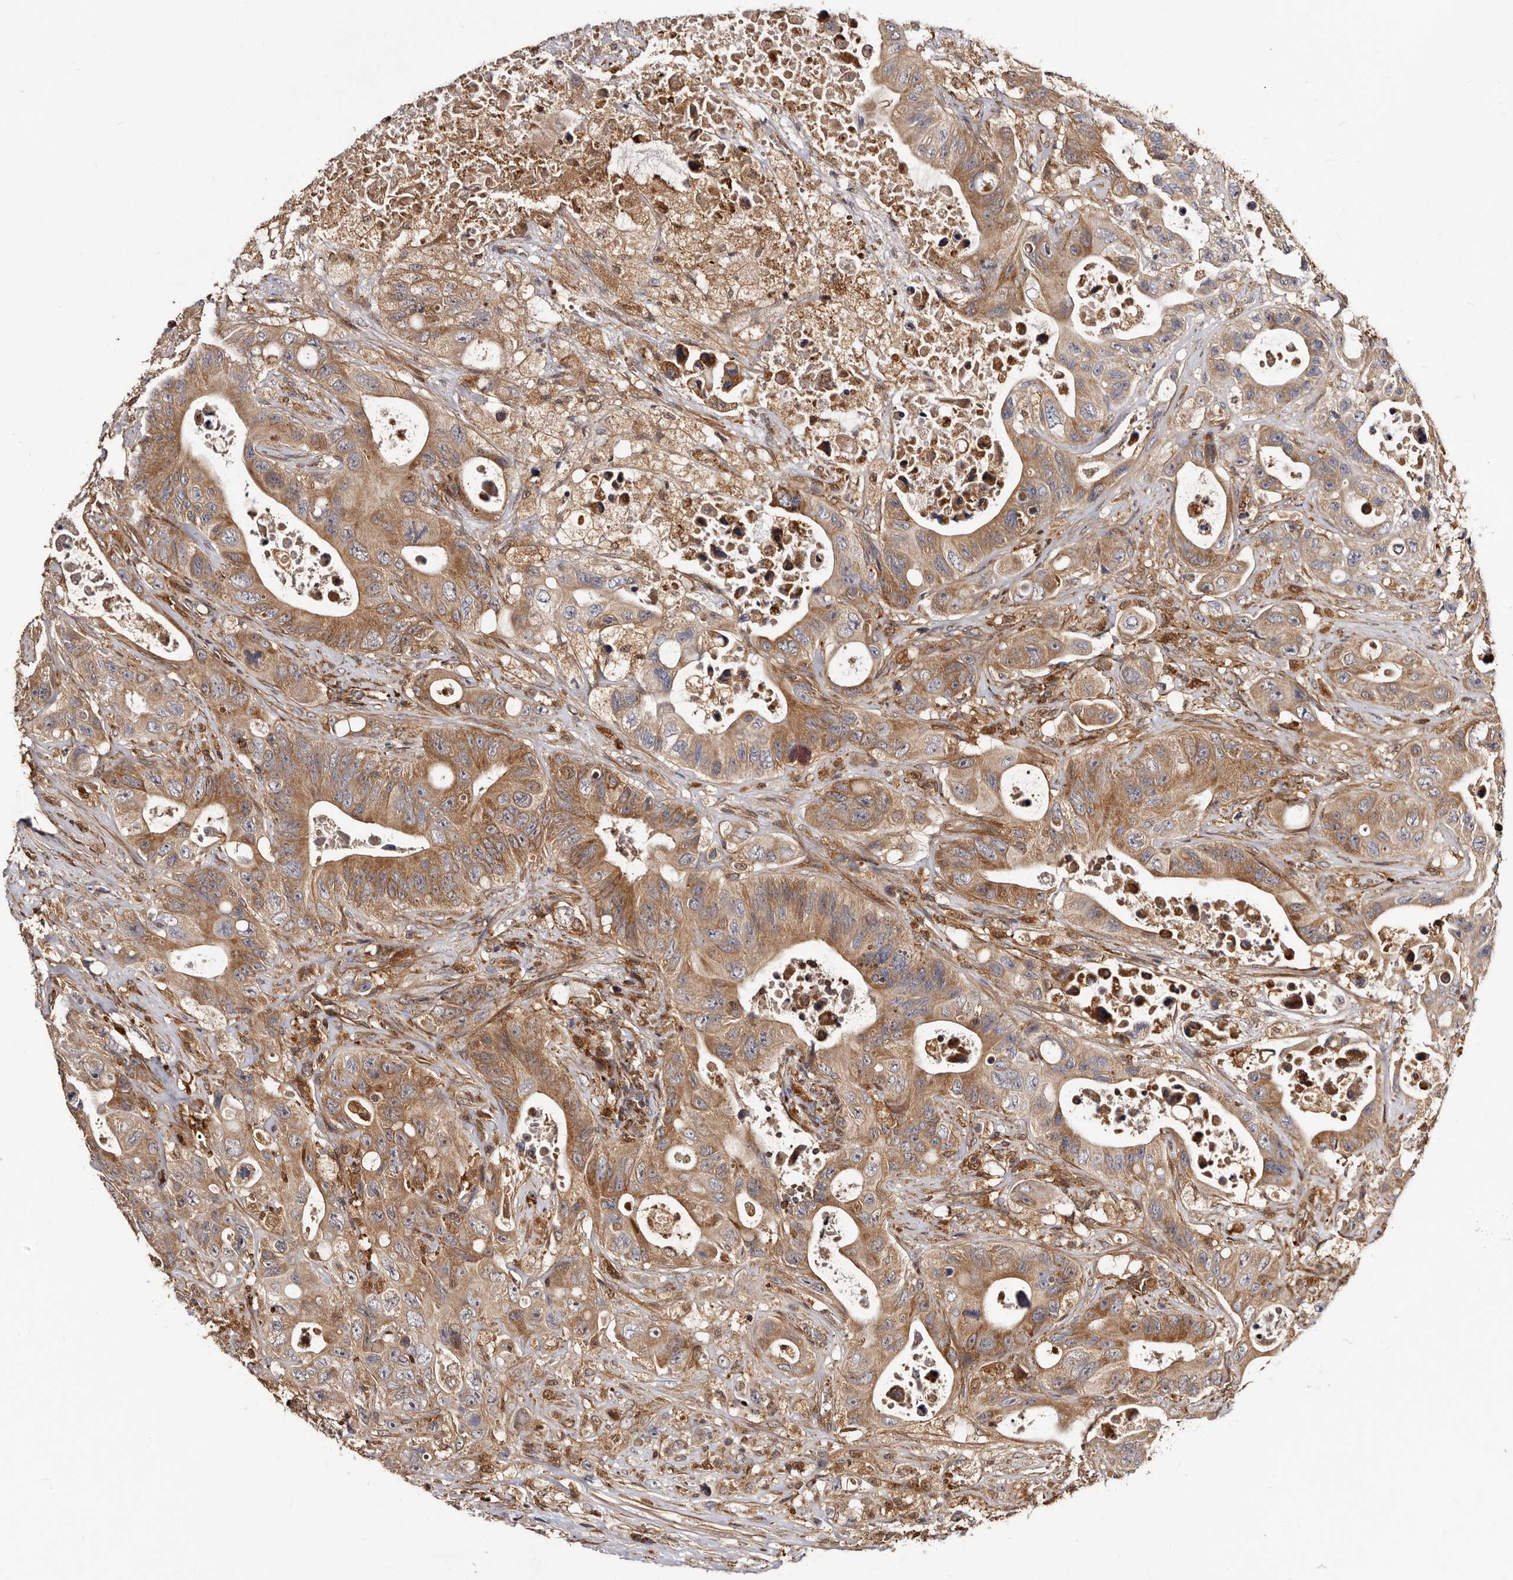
{"staining": {"intensity": "moderate", "quantity": ">75%", "location": "cytoplasmic/membranous"}, "tissue": "colorectal cancer", "cell_type": "Tumor cells", "image_type": "cancer", "snomed": [{"axis": "morphology", "description": "Adenocarcinoma, NOS"}, {"axis": "topography", "description": "Colon"}], "caption": "Human colorectal cancer (adenocarcinoma) stained for a protein (brown) displays moderate cytoplasmic/membranous positive positivity in approximately >75% of tumor cells.", "gene": "BAX", "patient": {"sex": "female", "age": 46}}